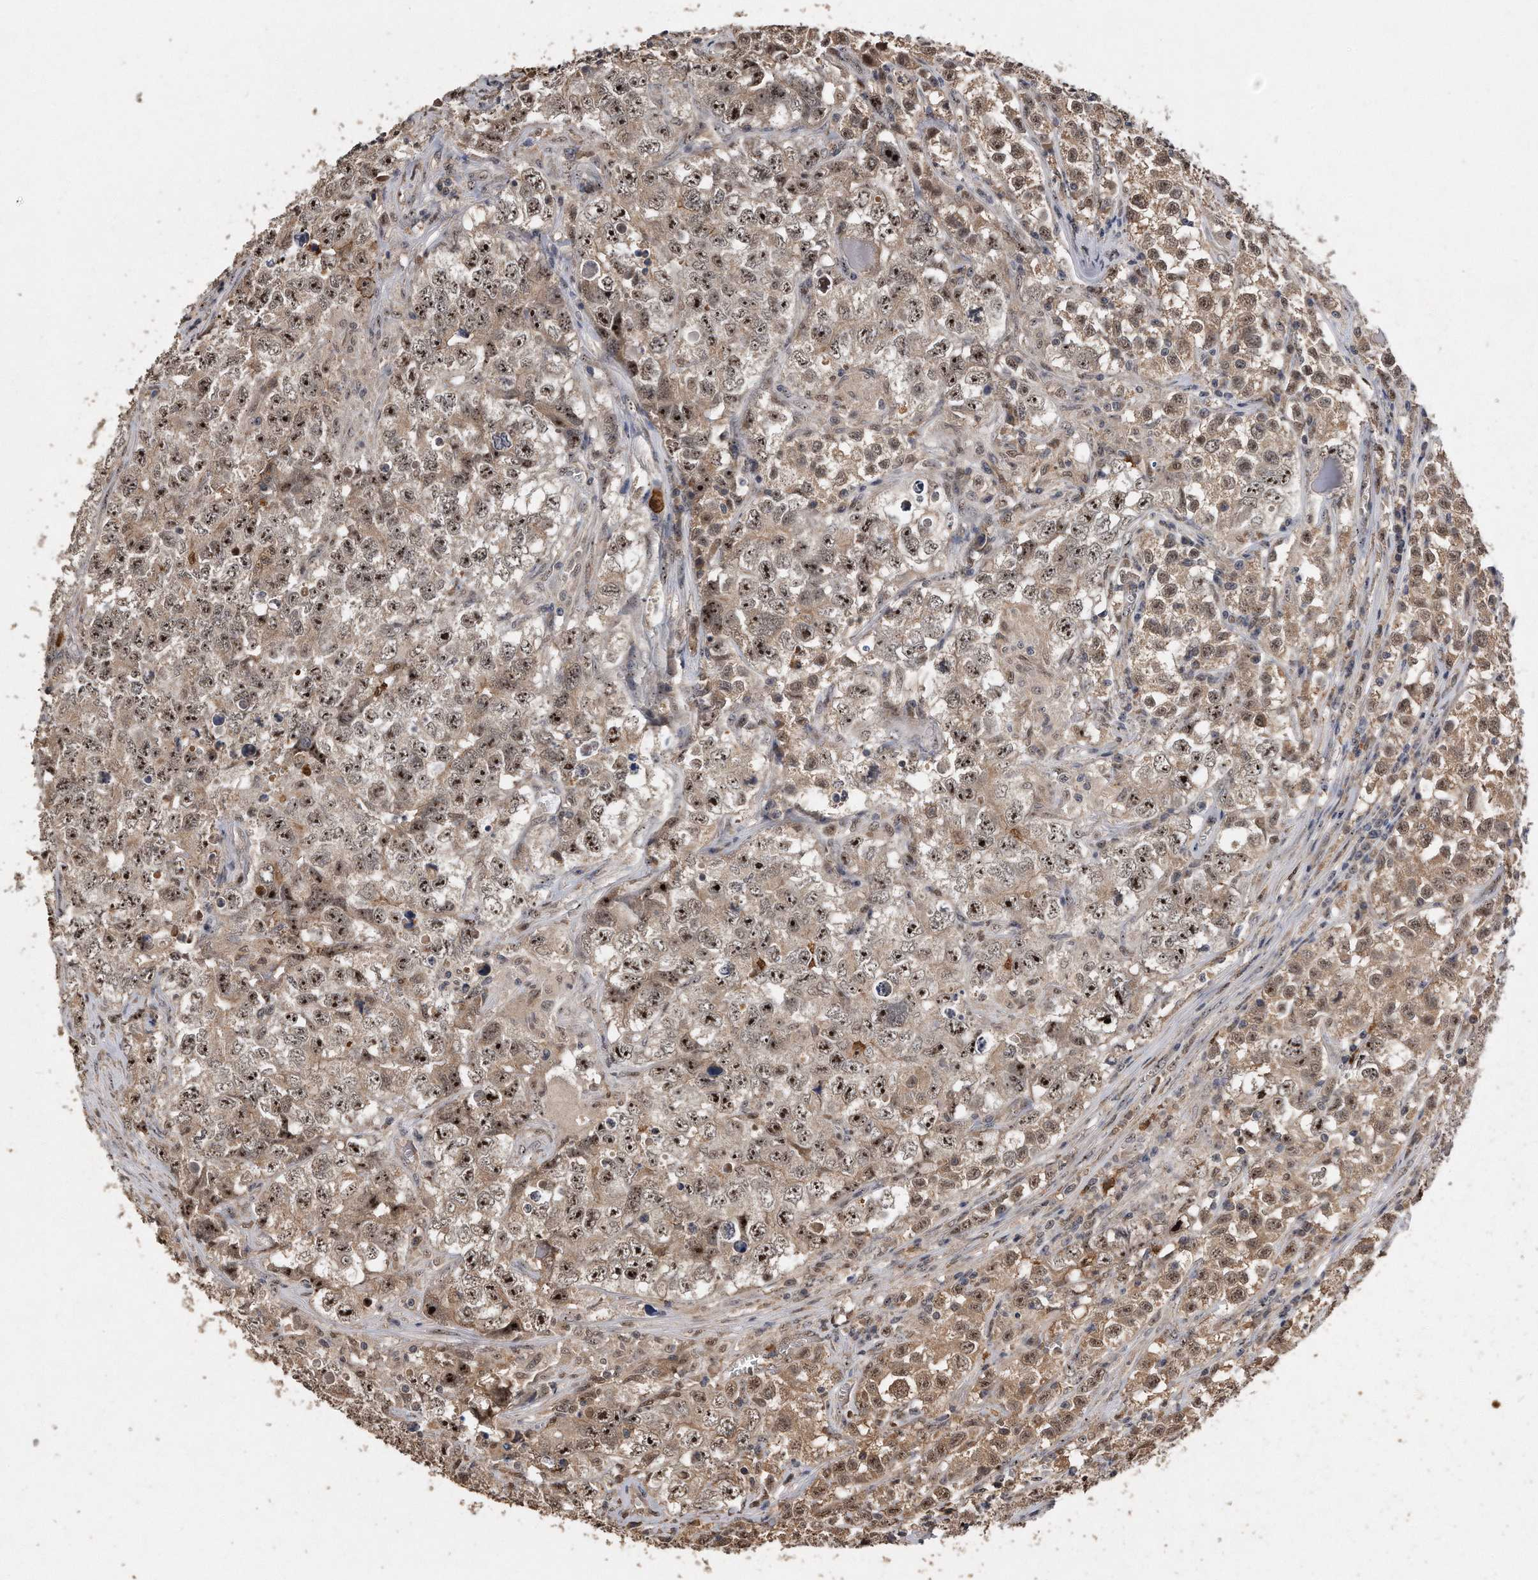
{"staining": {"intensity": "moderate", "quantity": ">75%", "location": "cytoplasmic/membranous,nuclear"}, "tissue": "testis cancer", "cell_type": "Tumor cells", "image_type": "cancer", "snomed": [{"axis": "morphology", "description": "Seminoma, NOS"}, {"axis": "morphology", "description": "Carcinoma, Embryonal, NOS"}, {"axis": "topography", "description": "Testis"}], "caption": "Embryonal carcinoma (testis) was stained to show a protein in brown. There is medium levels of moderate cytoplasmic/membranous and nuclear positivity in approximately >75% of tumor cells.", "gene": "PELO", "patient": {"sex": "male", "age": 43}}